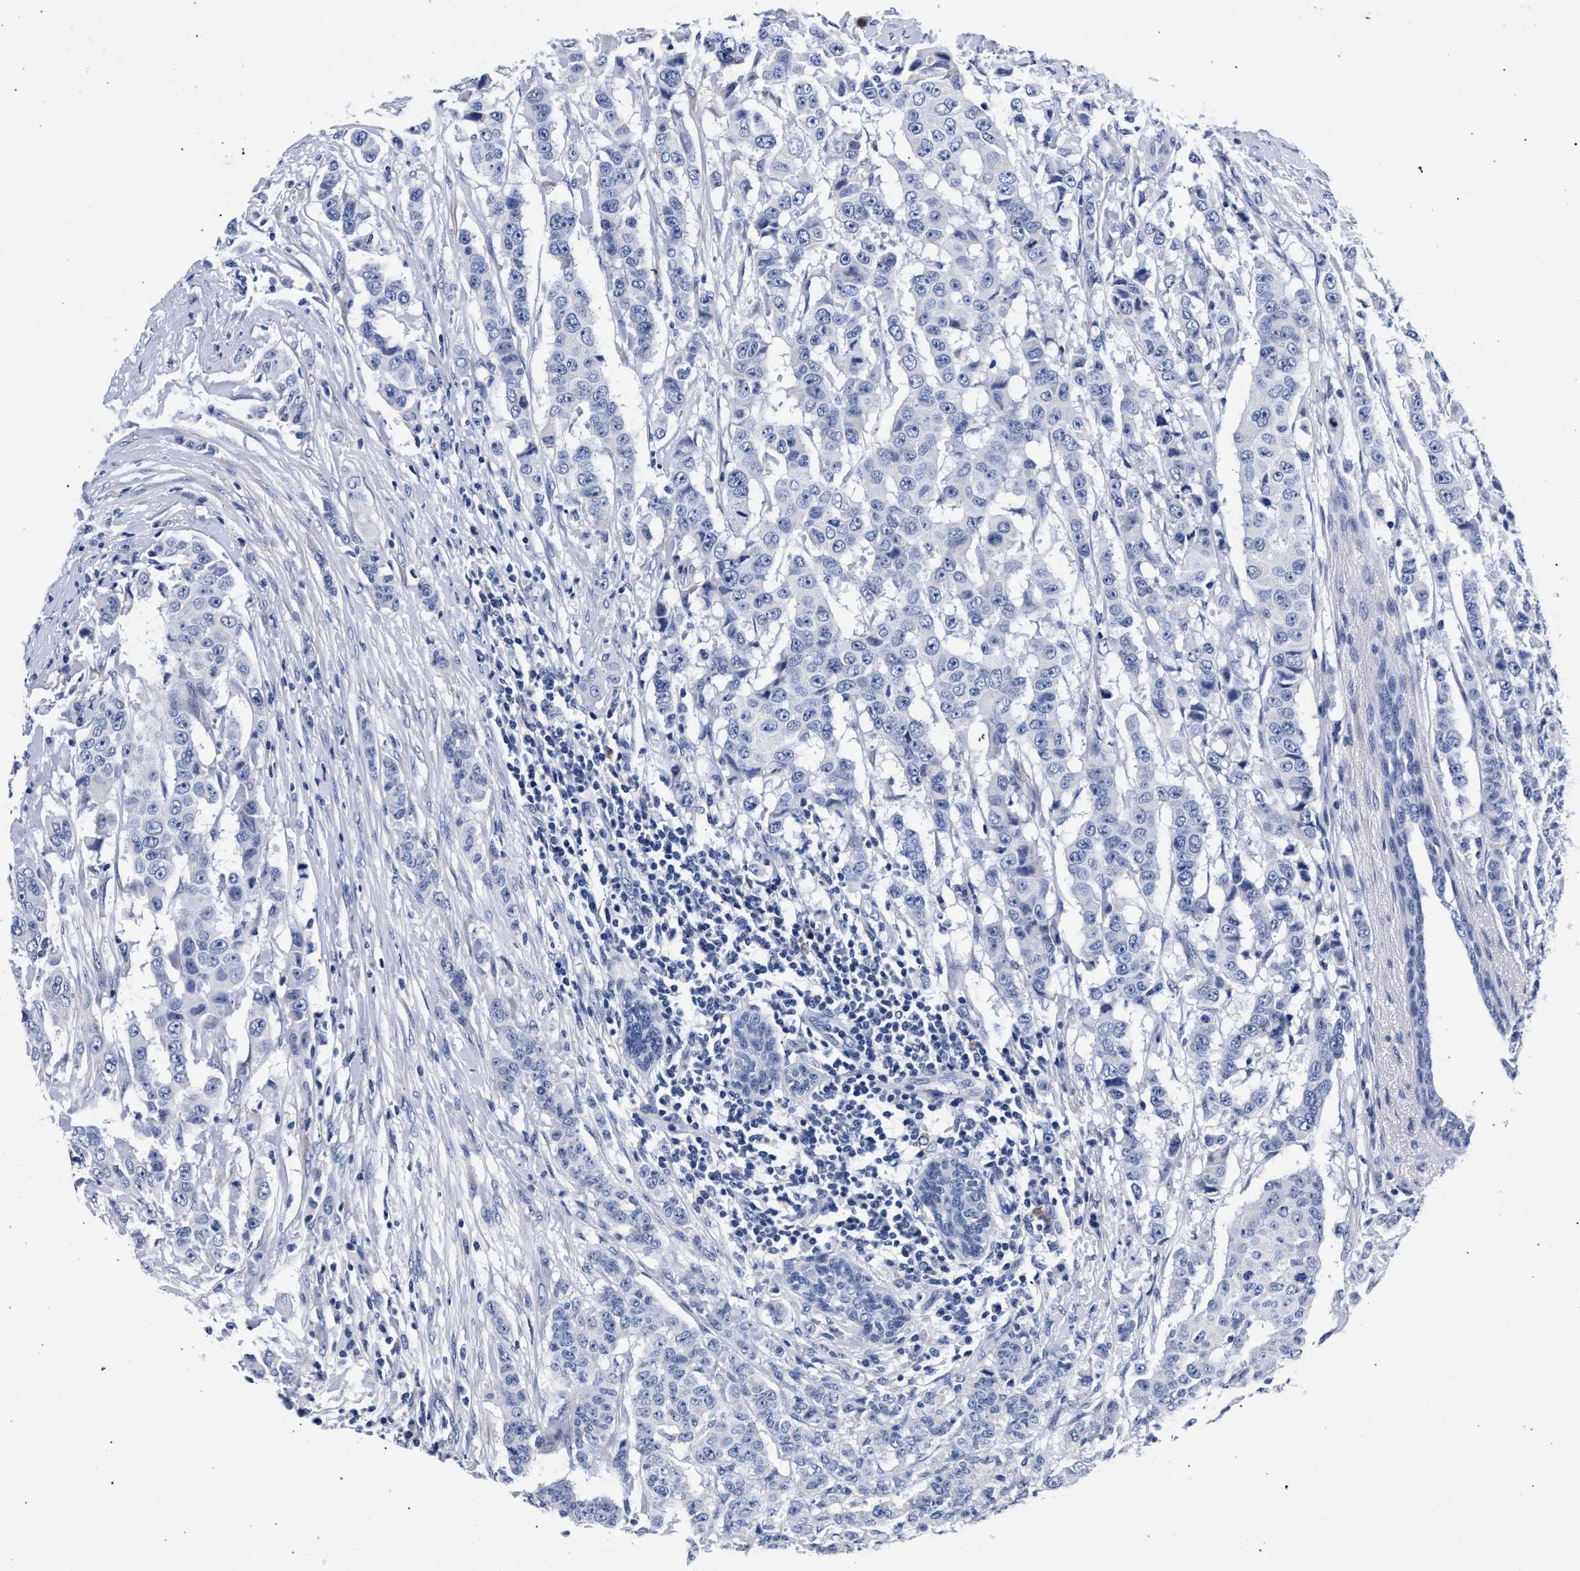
{"staining": {"intensity": "negative", "quantity": "none", "location": "none"}, "tissue": "breast cancer", "cell_type": "Tumor cells", "image_type": "cancer", "snomed": [{"axis": "morphology", "description": "Duct carcinoma"}, {"axis": "topography", "description": "Breast"}], "caption": "Photomicrograph shows no significant protein expression in tumor cells of breast cancer (invasive ductal carcinoma).", "gene": "AKAP4", "patient": {"sex": "female", "age": 40}}